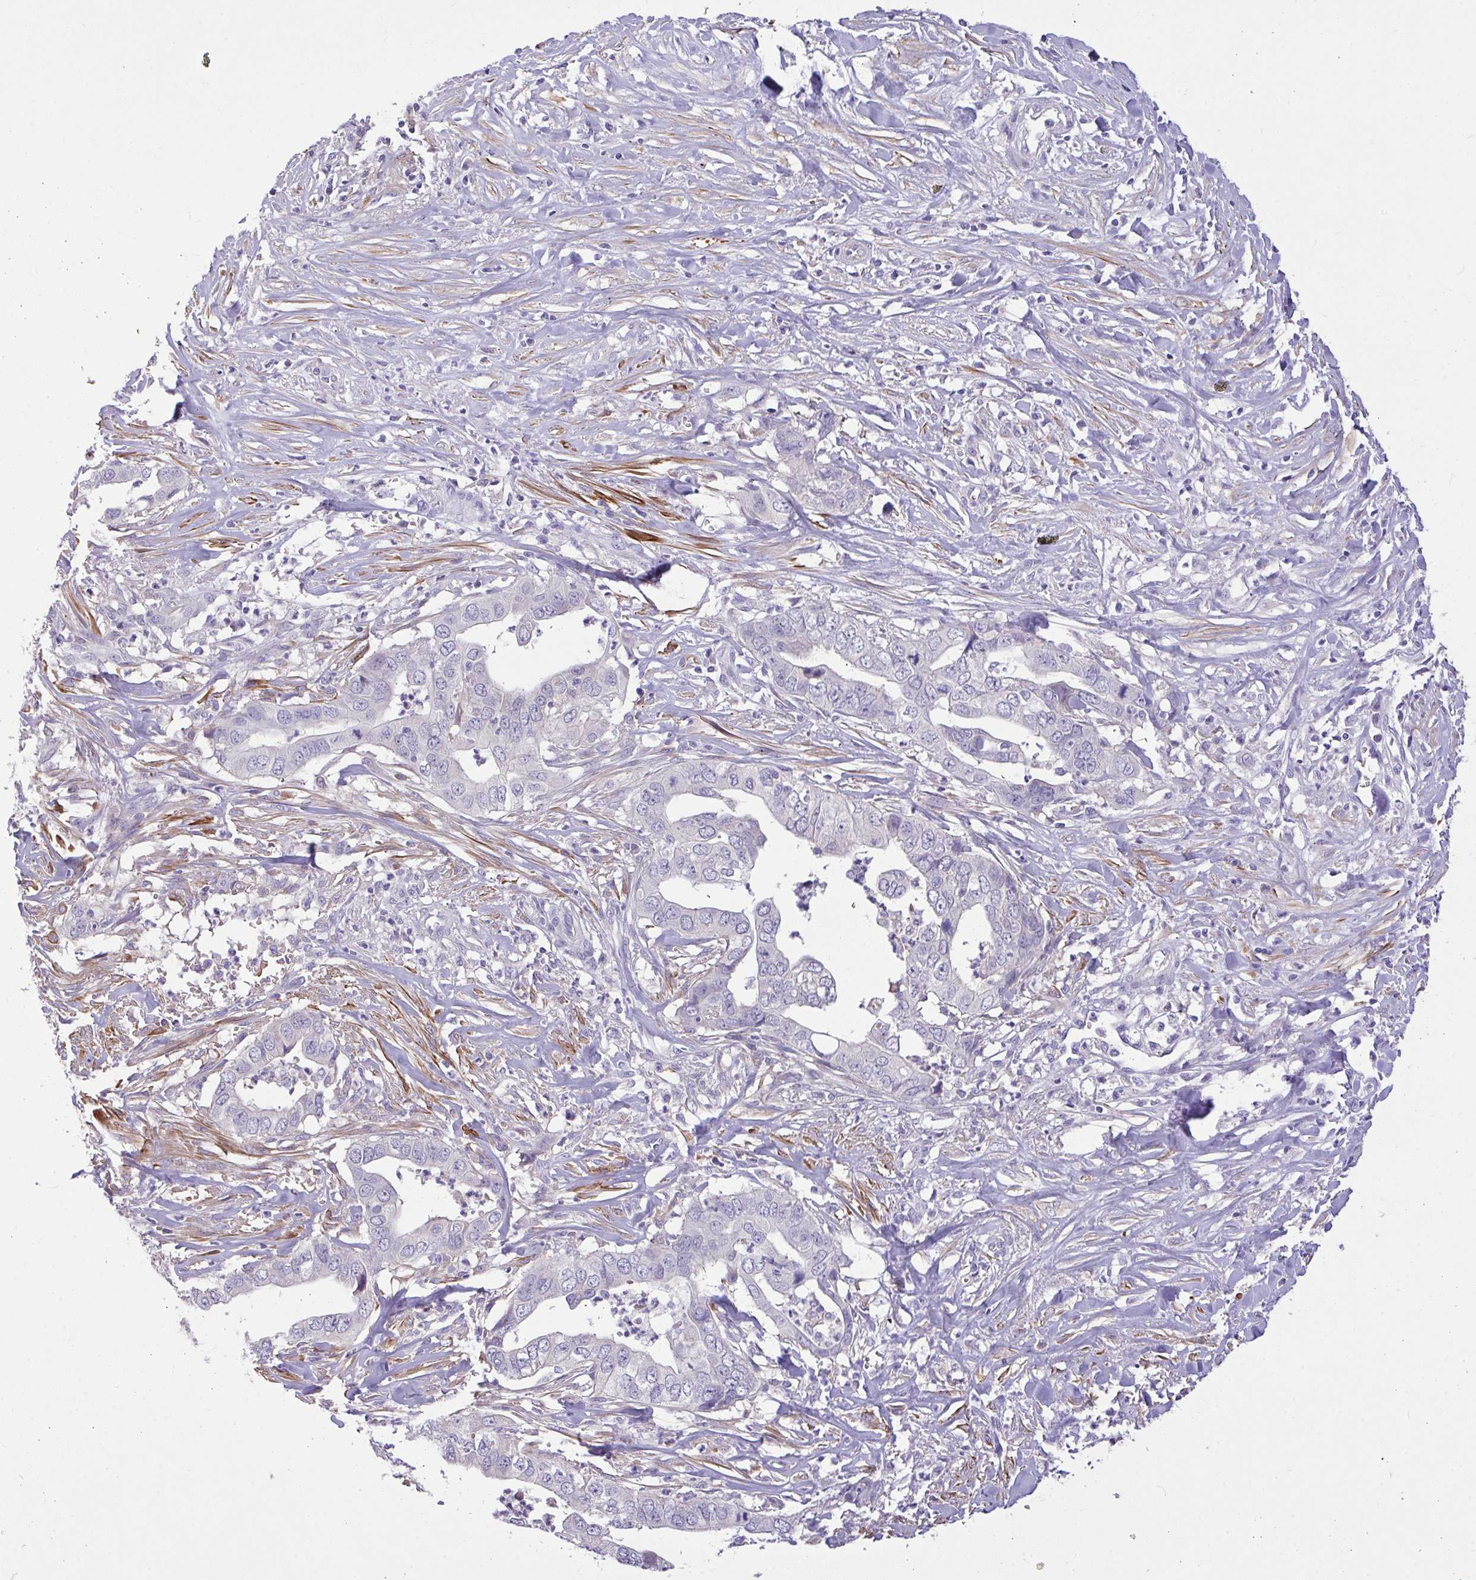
{"staining": {"intensity": "negative", "quantity": "none", "location": "none"}, "tissue": "liver cancer", "cell_type": "Tumor cells", "image_type": "cancer", "snomed": [{"axis": "morphology", "description": "Cholangiocarcinoma"}, {"axis": "topography", "description": "Liver"}], "caption": "Tumor cells show no significant expression in cholangiocarcinoma (liver).", "gene": "MOCS1", "patient": {"sex": "female", "age": 79}}